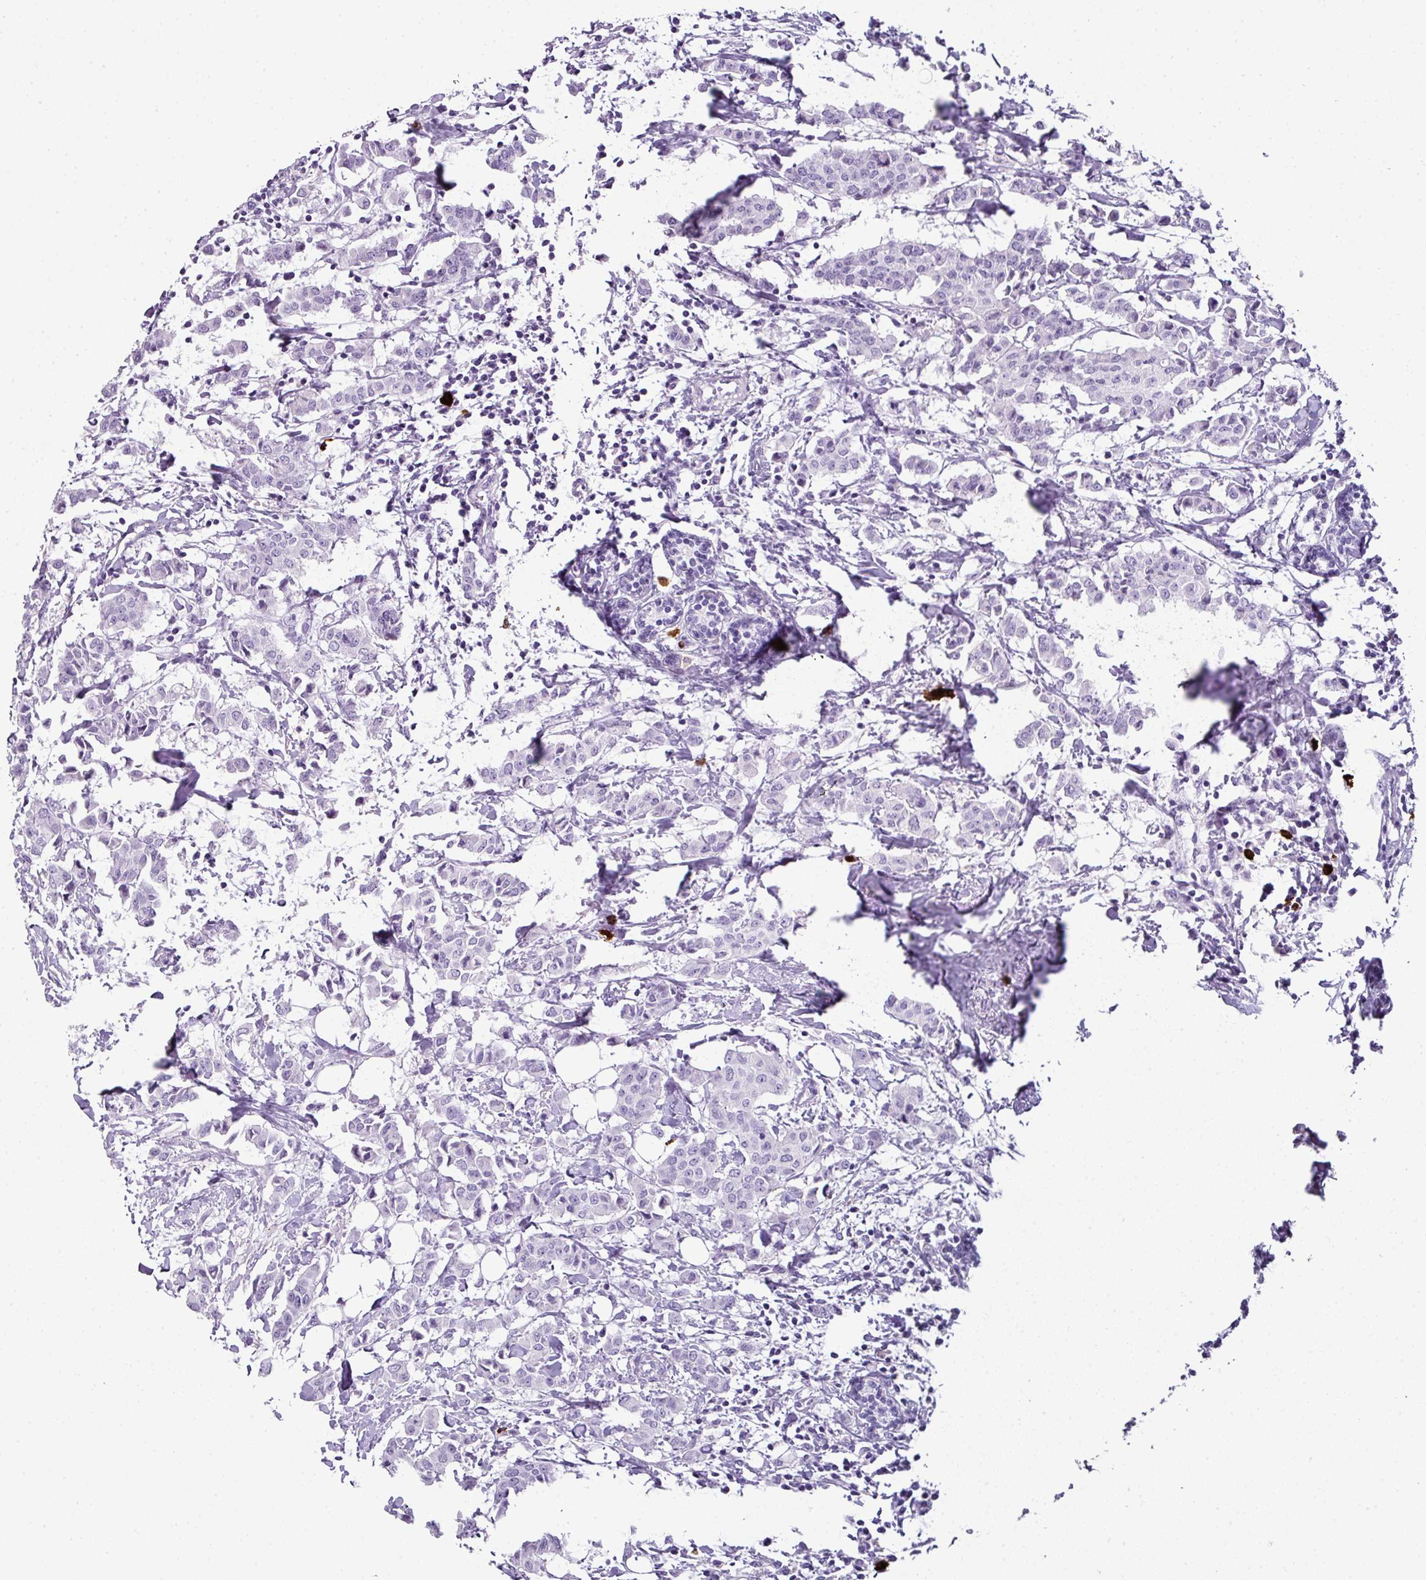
{"staining": {"intensity": "negative", "quantity": "none", "location": "none"}, "tissue": "breast cancer", "cell_type": "Tumor cells", "image_type": "cancer", "snomed": [{"axis": "morphology", "description": "Duct carcinoma"}, {"axis": "topography", "description": "Breast"}], "caption": "A histopathology image of human intraductal carcinoma (breast) is negative for staining in tumor cells.", "gene": "CTSG", "patient": {"sex": "female", "age": 40}}